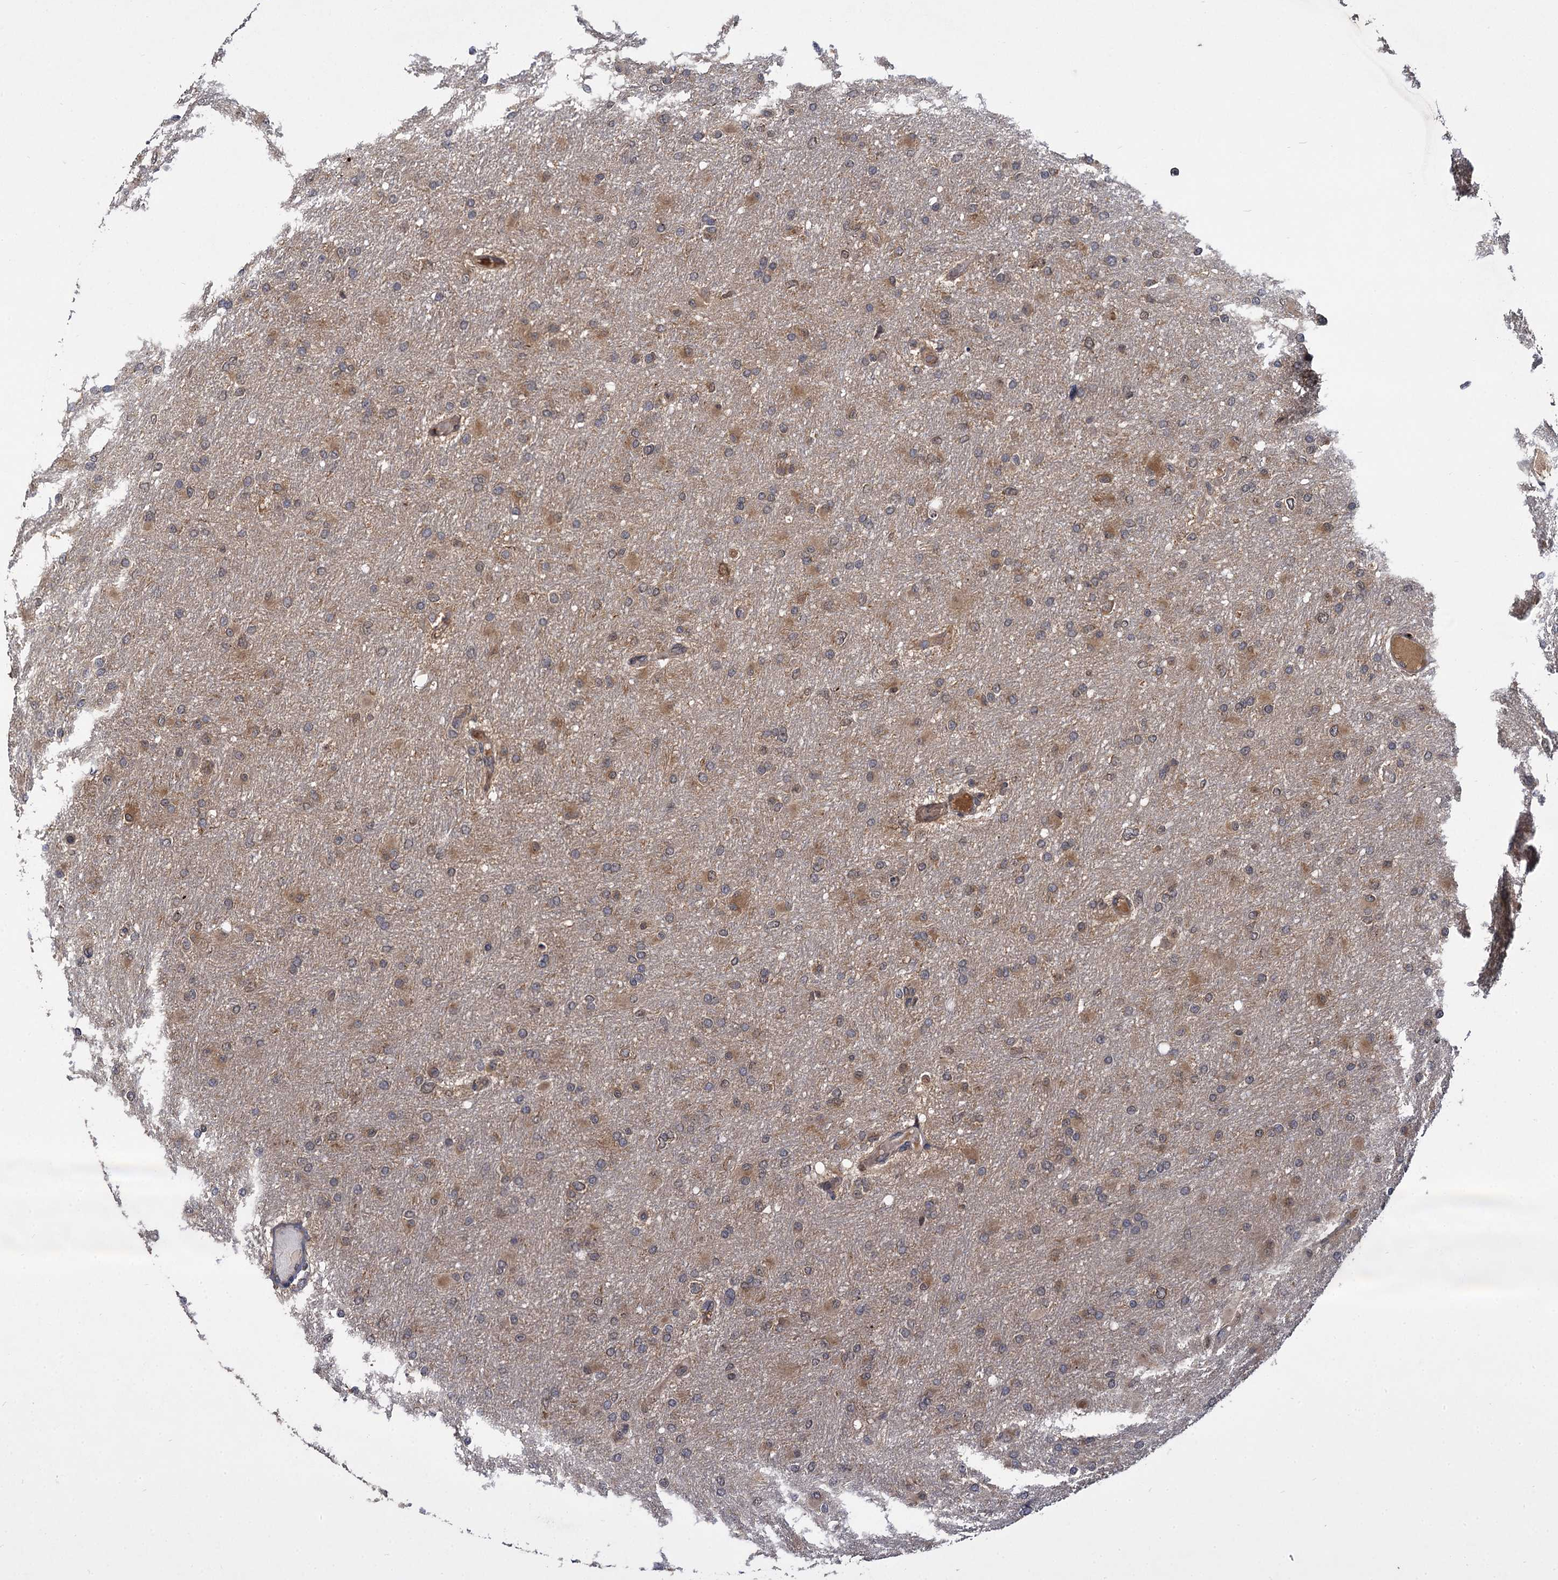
{"staining": {"intensity": "weak", "quantity": "25%-75%", "location": "cytoplasmic/membranous"}, "tissue": "glioma", "cell_type": "Tumor cells", "image_type": "cancer", "snomed": [{"axis": "morphology", "description": "Glioma, malignant, High grade"}, {"axis": "topography", "description": "Cerebral cortex"}], "caption": "This image displays immunohistochemistry (IHC) staining of human glioma, with low weak cytoplasmic/membranous staining in about 25%-75% of tumor cells.", "gene": "INPPL1", "patient": {"sex": "female", "age": 36}}